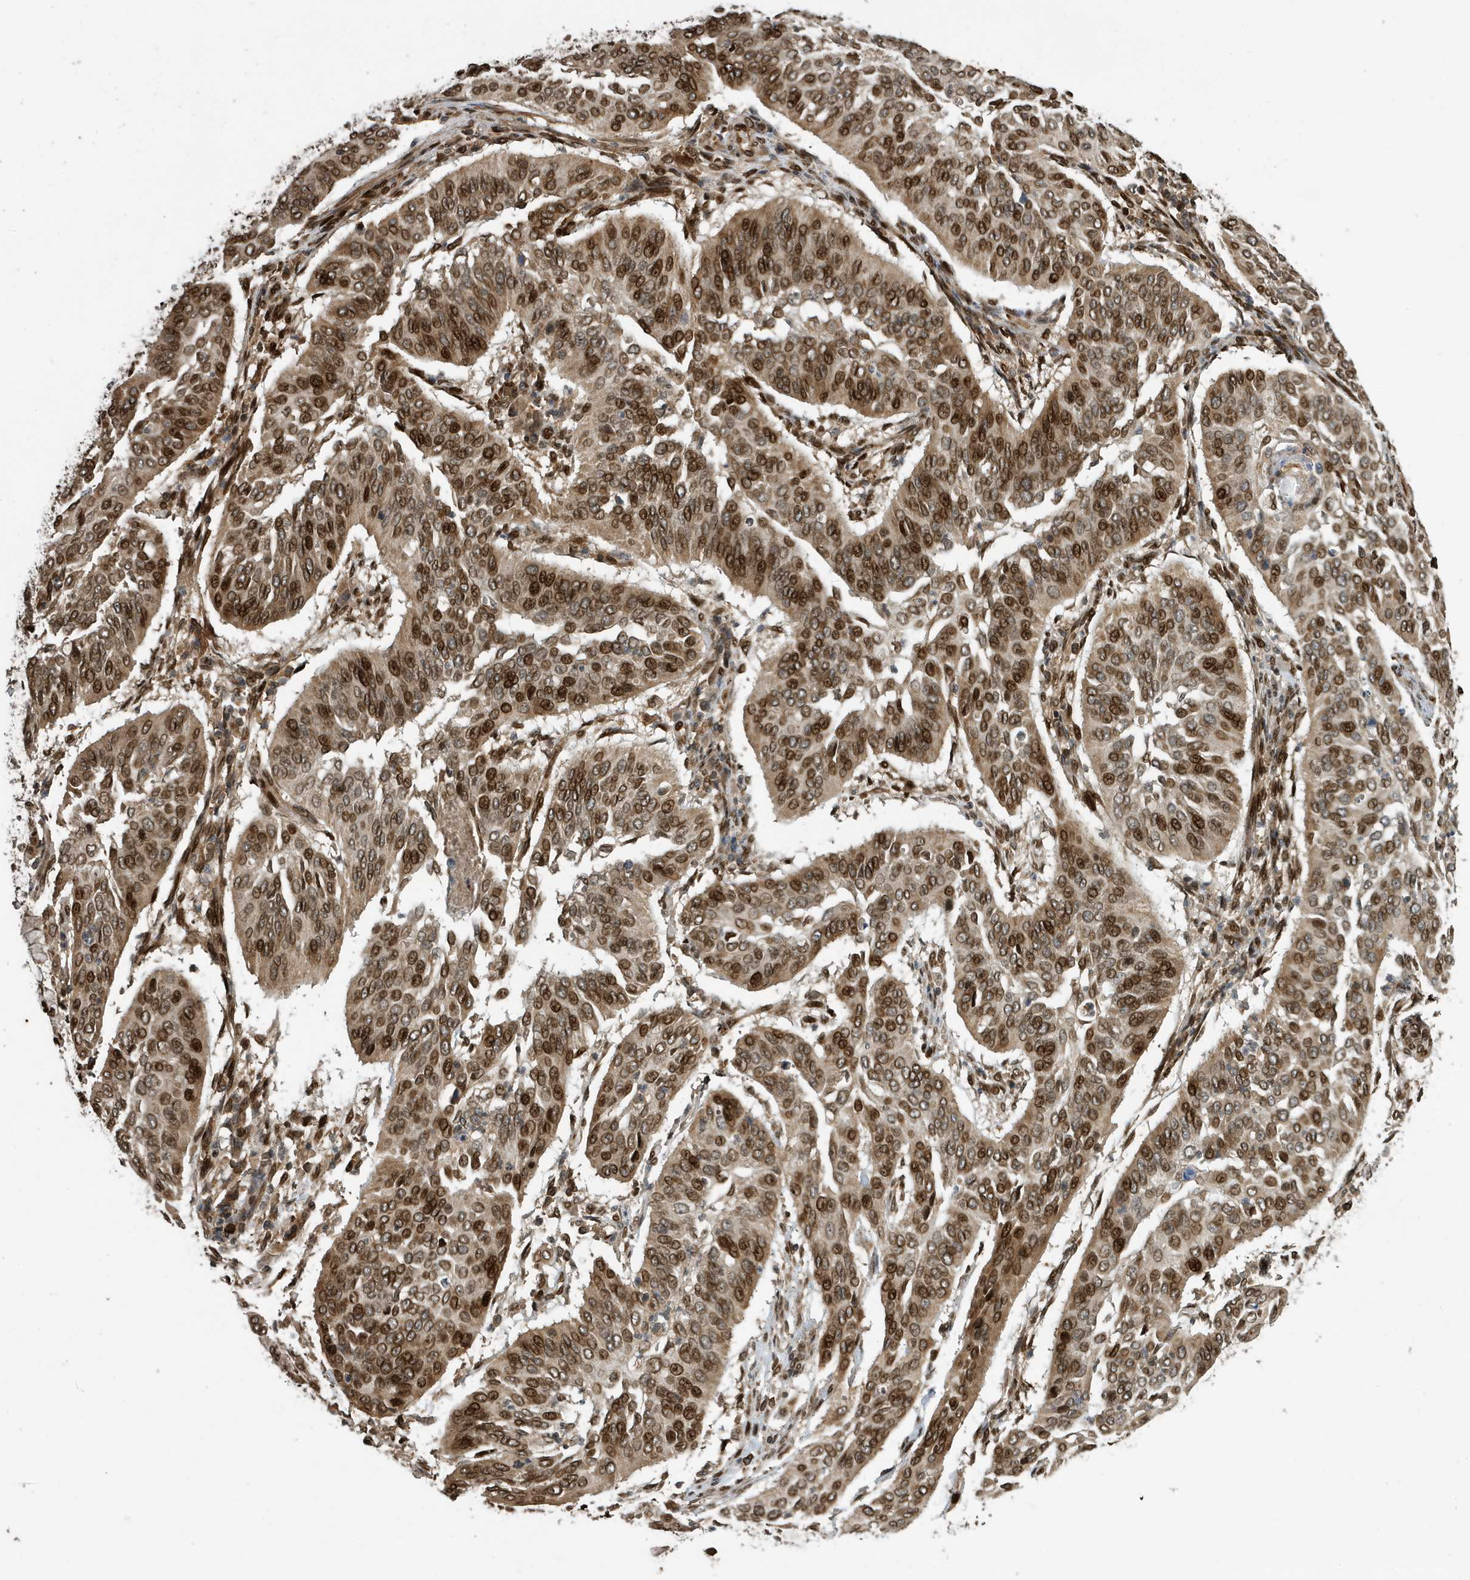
{"staining": {"intensity": "strong", "quantity": ">75%", "location": "cytoplasmic/membranous,nuclear"}, "tissue": "cervical cancer", "cell_type": "Tumor cells", "image_type": "cancer", "snomed": [{"axis": "morphology", "description": "Normal tissue, NOS"}, {"axis": "morphology", "description": "Squamous cell carcinoma, NOS"}, {"axis": "topography", "description": "Cervix"}], "caption": "DAB immunohistochemical staining of cervical cancer (squamous cell carcinoma) displays strong cytoplasmic/membranous and nuclear protein staining in approximately >75% of tumor cells.", "gene": "DUSP18", "patient": {"sex": "female", "age": 39}}